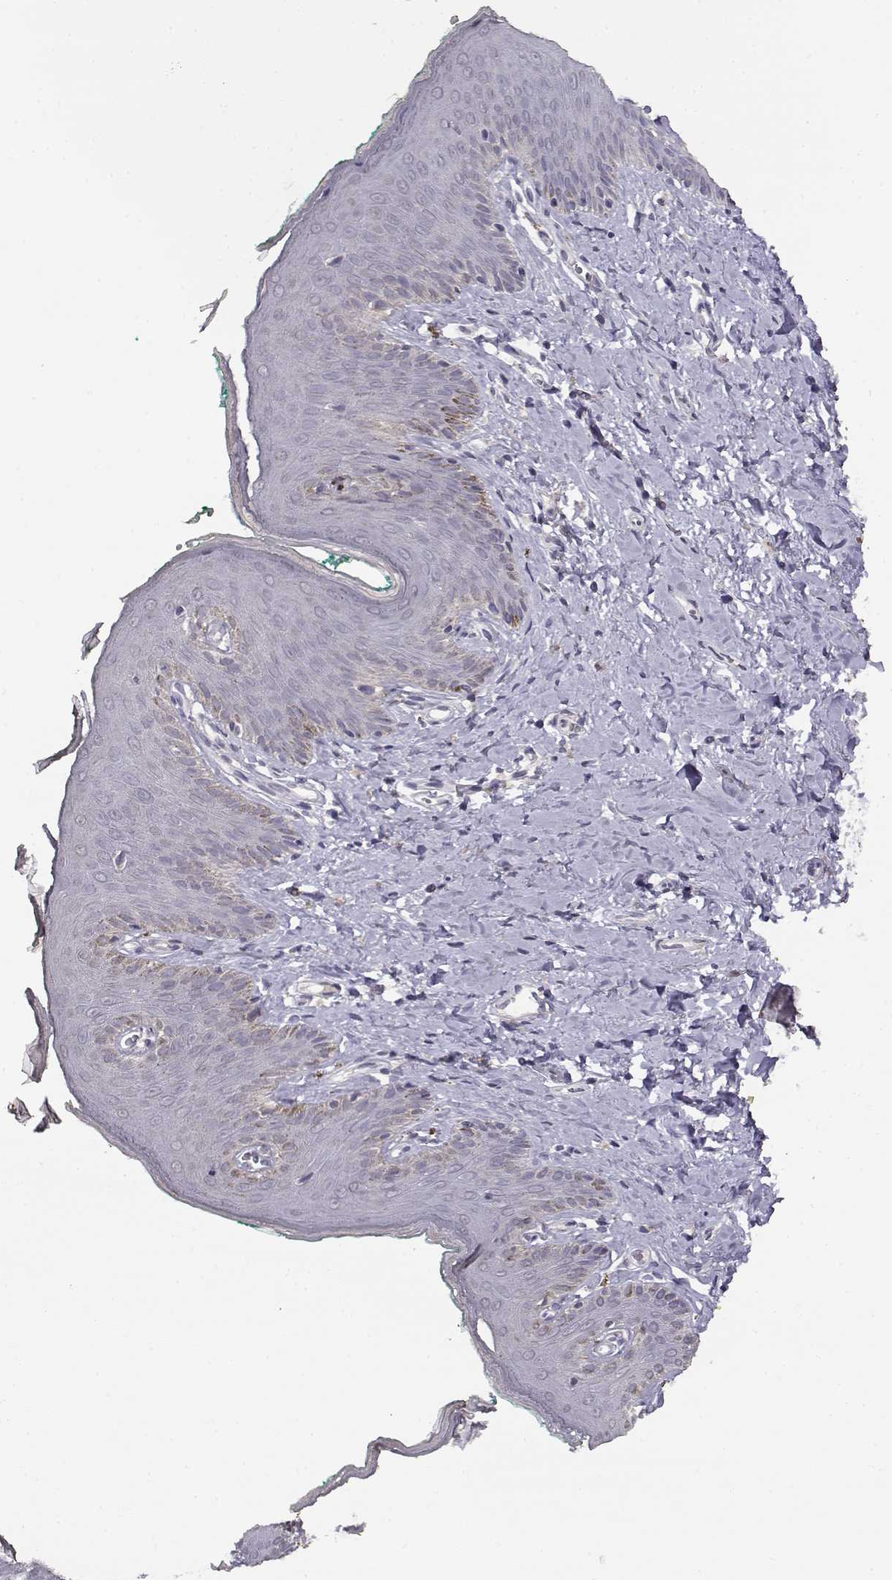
{"staining": {"intensity": "negative", "quantity": "none", "location": "none"}, "tissue": "skin", "cell_type": "Epidermal cells", "image_type": "normal", "snomed": [{"axis": "morphology", "description": "Normal tissue, NOS"}, {"axis": "topography", "description": "Vulva"}], "caption": "Human skin stained for a protein using immunohistochemistry shows no staining in epidermal cells.", "gene": "RHOXF2", "patient": {"sex": "female", "age": 66}}